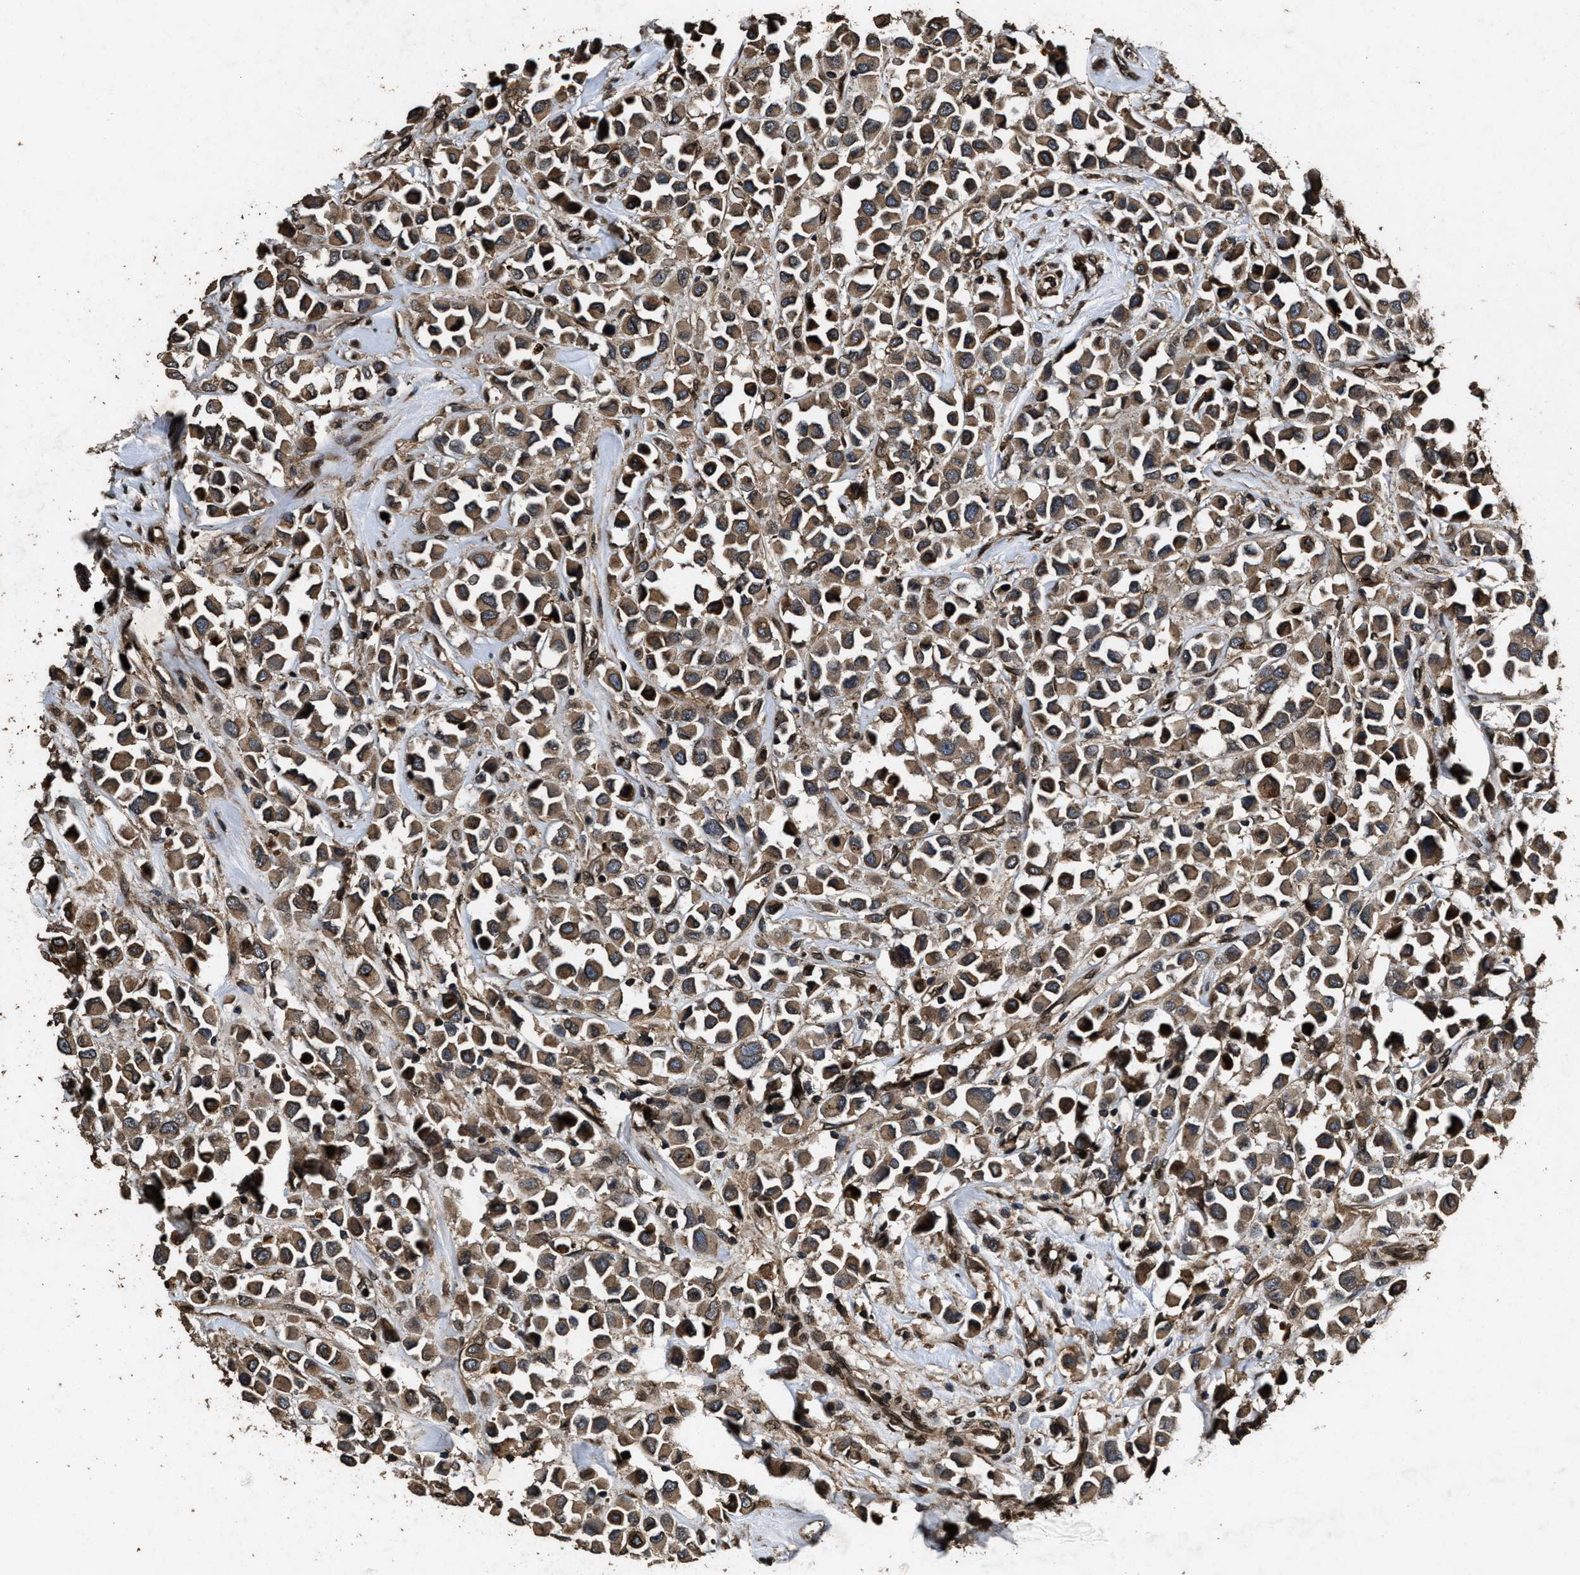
{"staining": {"intensity": "moderate", "quantity": ">75%", "location": "cytoplasmic/membranous"}, "tissue": "breast cancer", "cell_type": "Tumor cells", "image_type": "cancer", "snomed": [{"axis": "morphology", "description": "Duct carcinoma"}, {"axis": "topography", "description": "Breast"}], "caption": "Breast cancer stained with DAB IHC shows medium levels of moderate cytoplasmic/membranous positivity in approximately >75% of tumor cells.", "gene": "ACCS", "patient": {"sex": "female", "age": 61}}